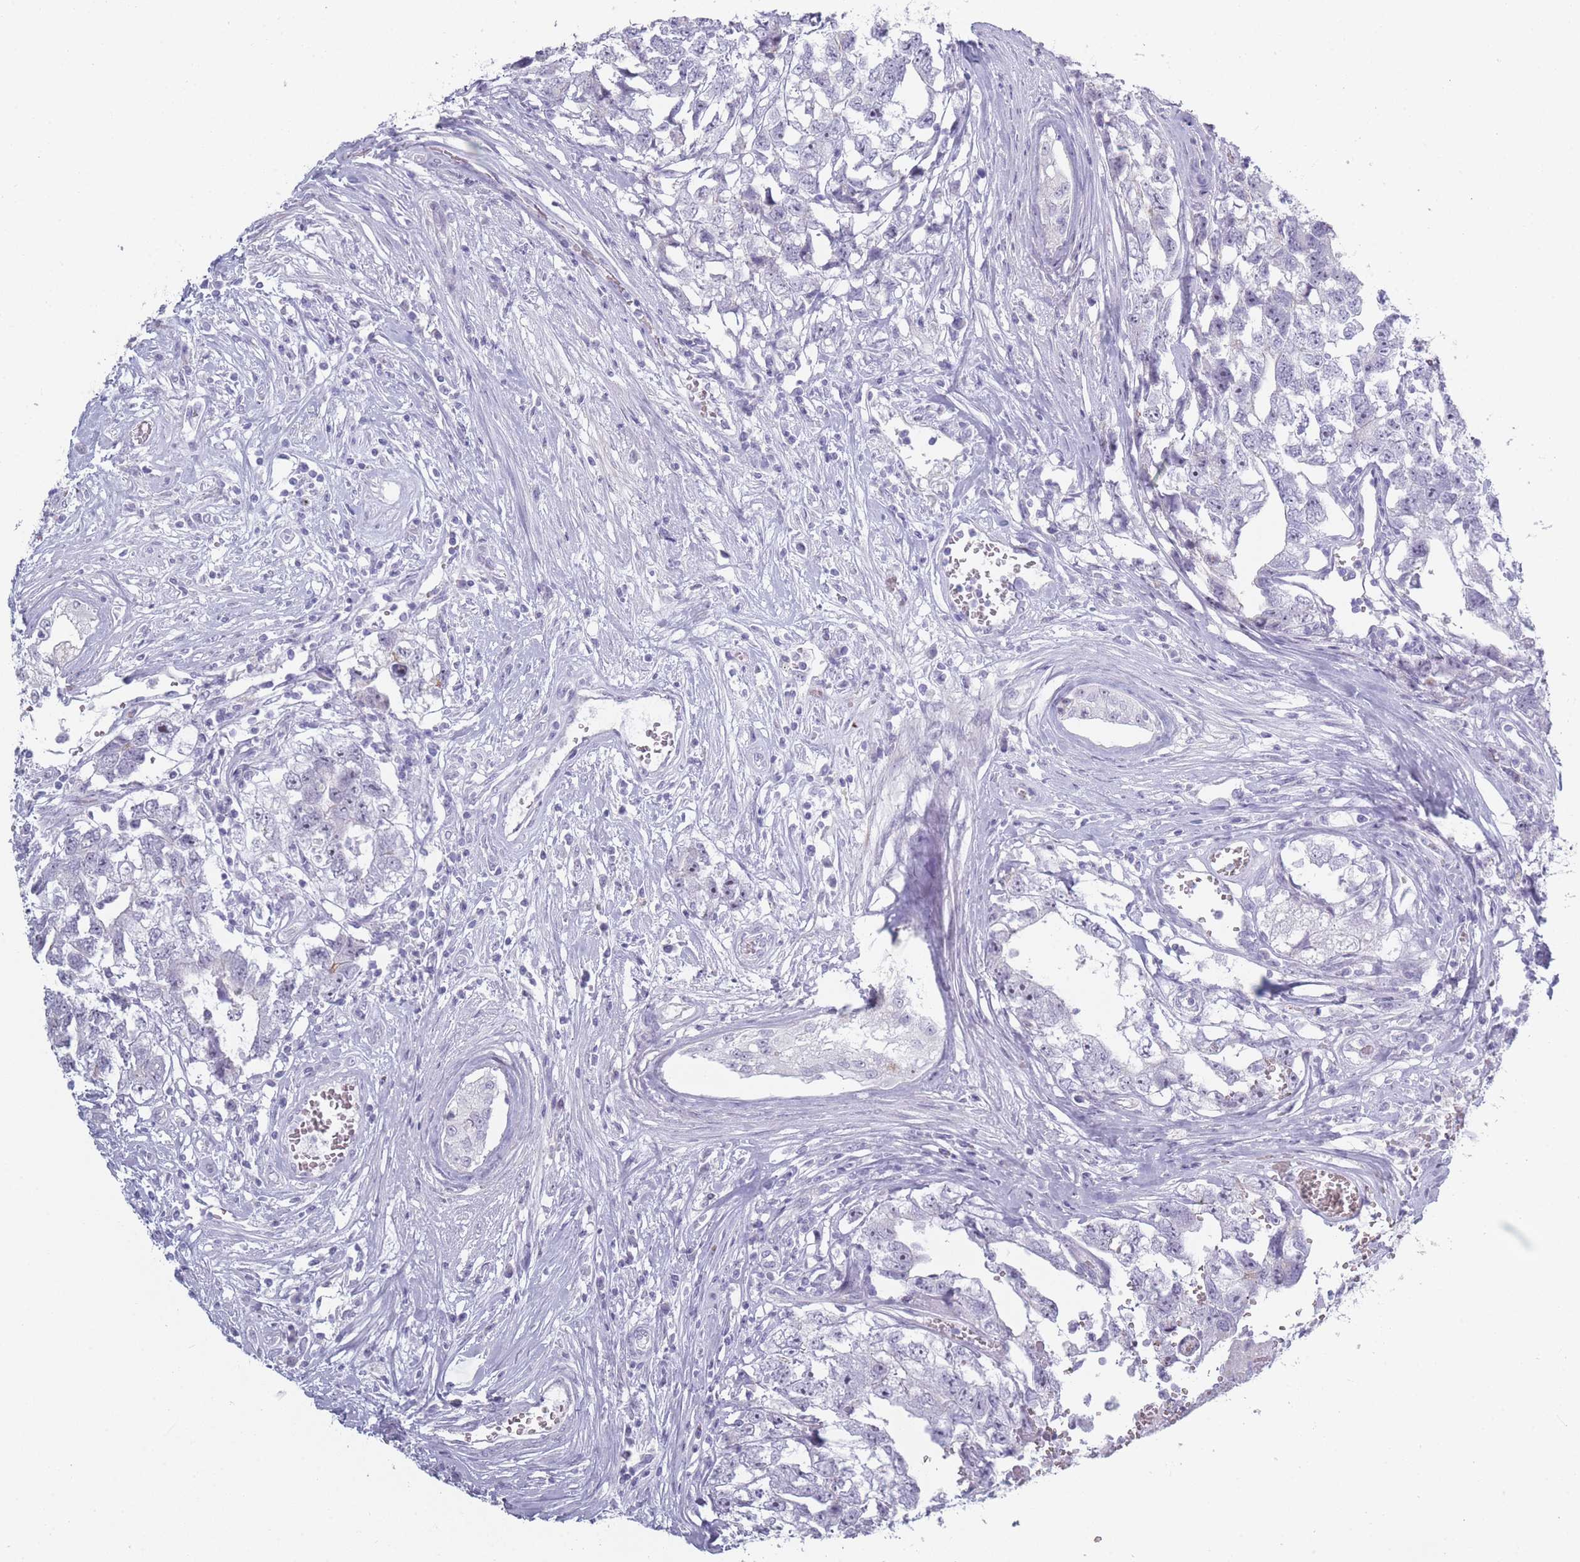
{"staining": {"intensity": "negative", "quantity": "none", "location": "none"}, "tissue": "testis cancer", "cell_type": "Tumor cells", "image_type": "cancer", "snomed": [{"axis": "morphology", "description": "Carcinoma, Embryonal, NOS"}, {"axis": "topography", "description": "Testis"}], "caption": "Micrograph shows no protein expression in tumor cells of testis embryonal carcinoma tissue. The staining is performed using DAB (3,3'-diaminobenzidine) brown chromogen with nuclei counter-stained in using hematoxylin.", "gene": "ROS1", "patient": {"sex": "male", "age": 22}}